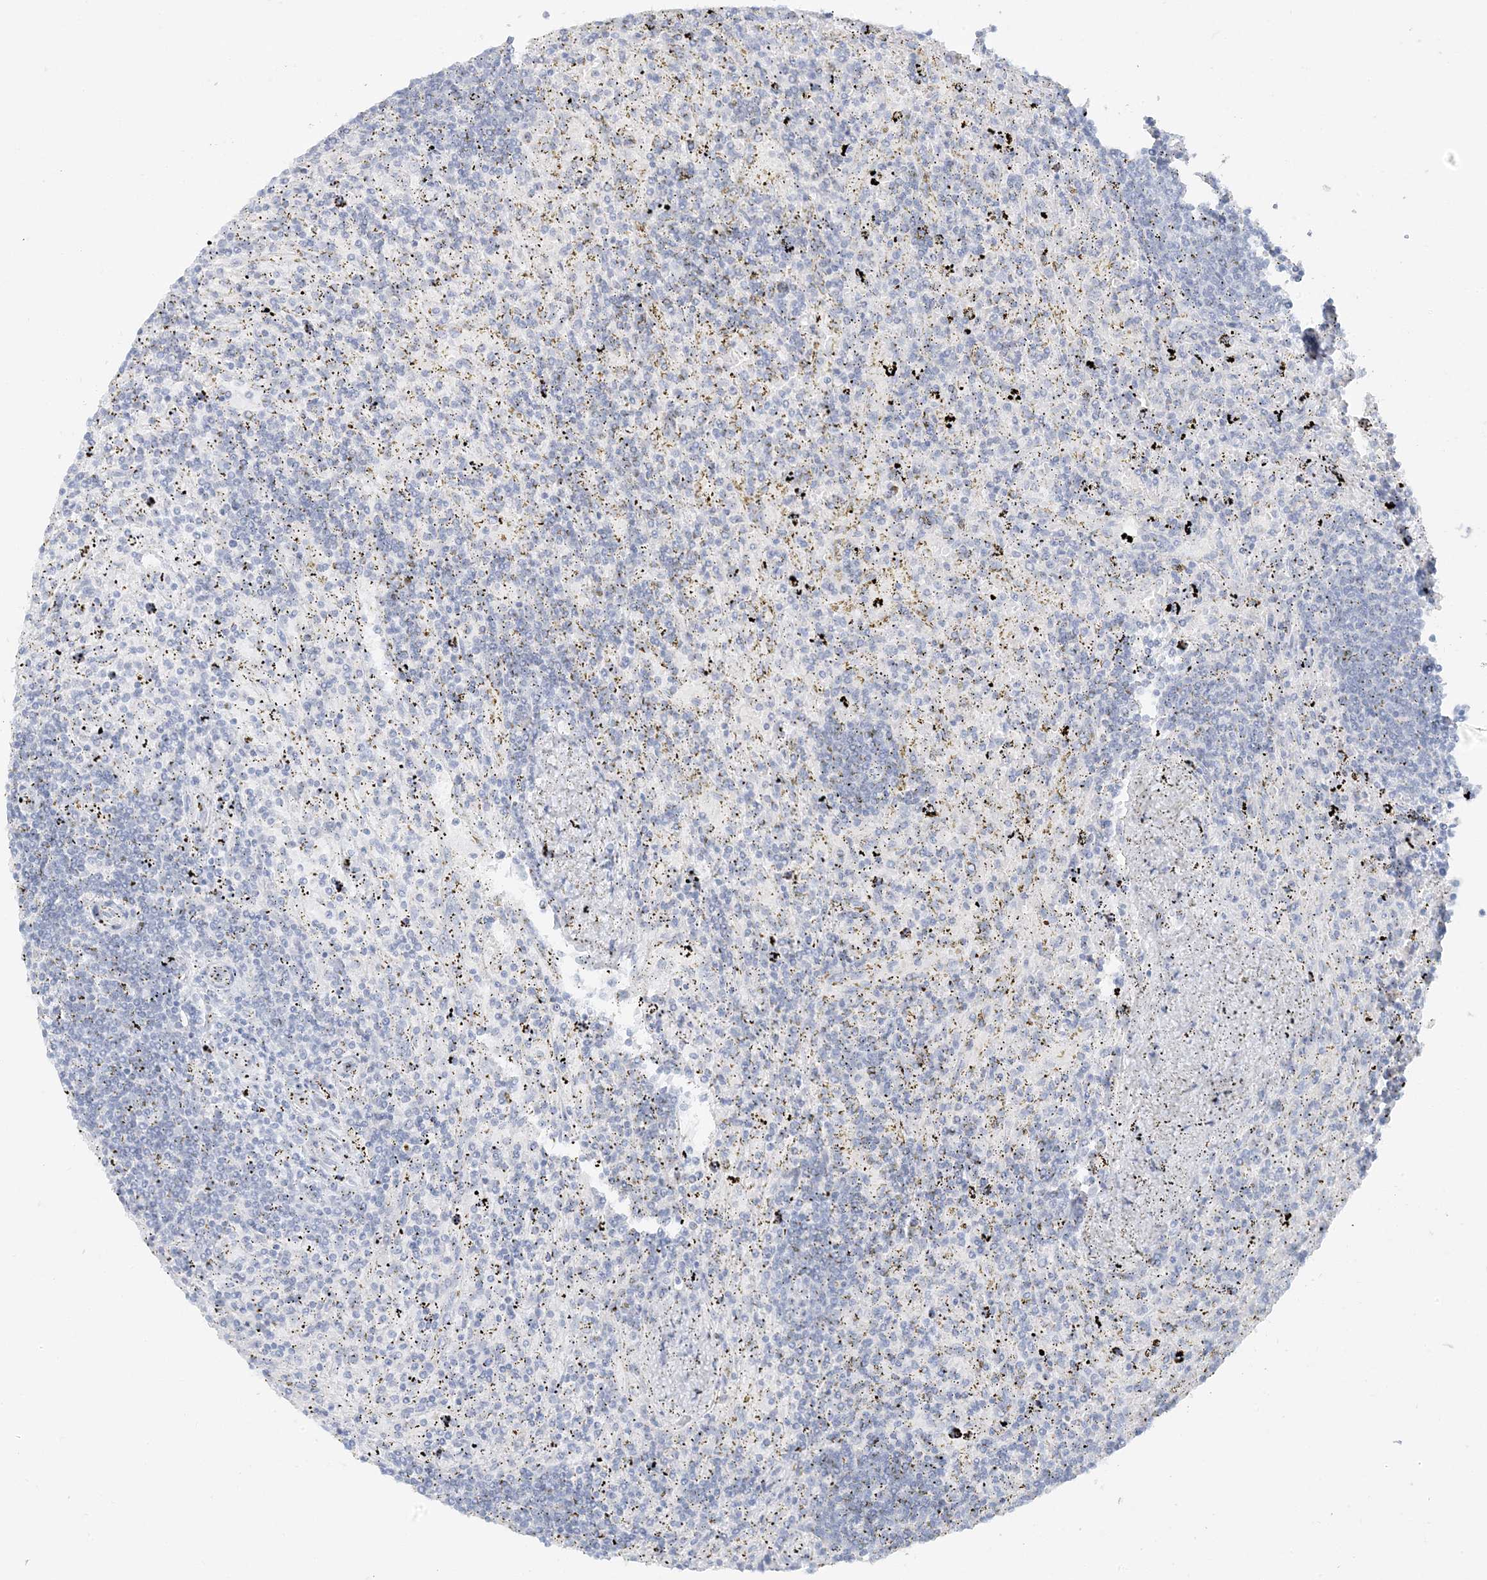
{"staining": {"intensity": "negative", "quantity": "none", "location": "none"}, "tissue": "lymphoma", "cell_type": "Tumor cells", "image_type": "cancer", "snomed": [{"axis": "morphology", "description": "Malignant lymphoma, non-Hodgkin's type, Low grade"}, {"axis": "topography", "description": "Spleen"}], "caption": "DAB immunohistochemical staining of human lymphoma demonstrates no significant expression in tumor cells. (DAB immunohistochemistry with hematoxylin counter stain).", "gene": "ZFP64", "patient": {"sex": "male", "age": 76}}